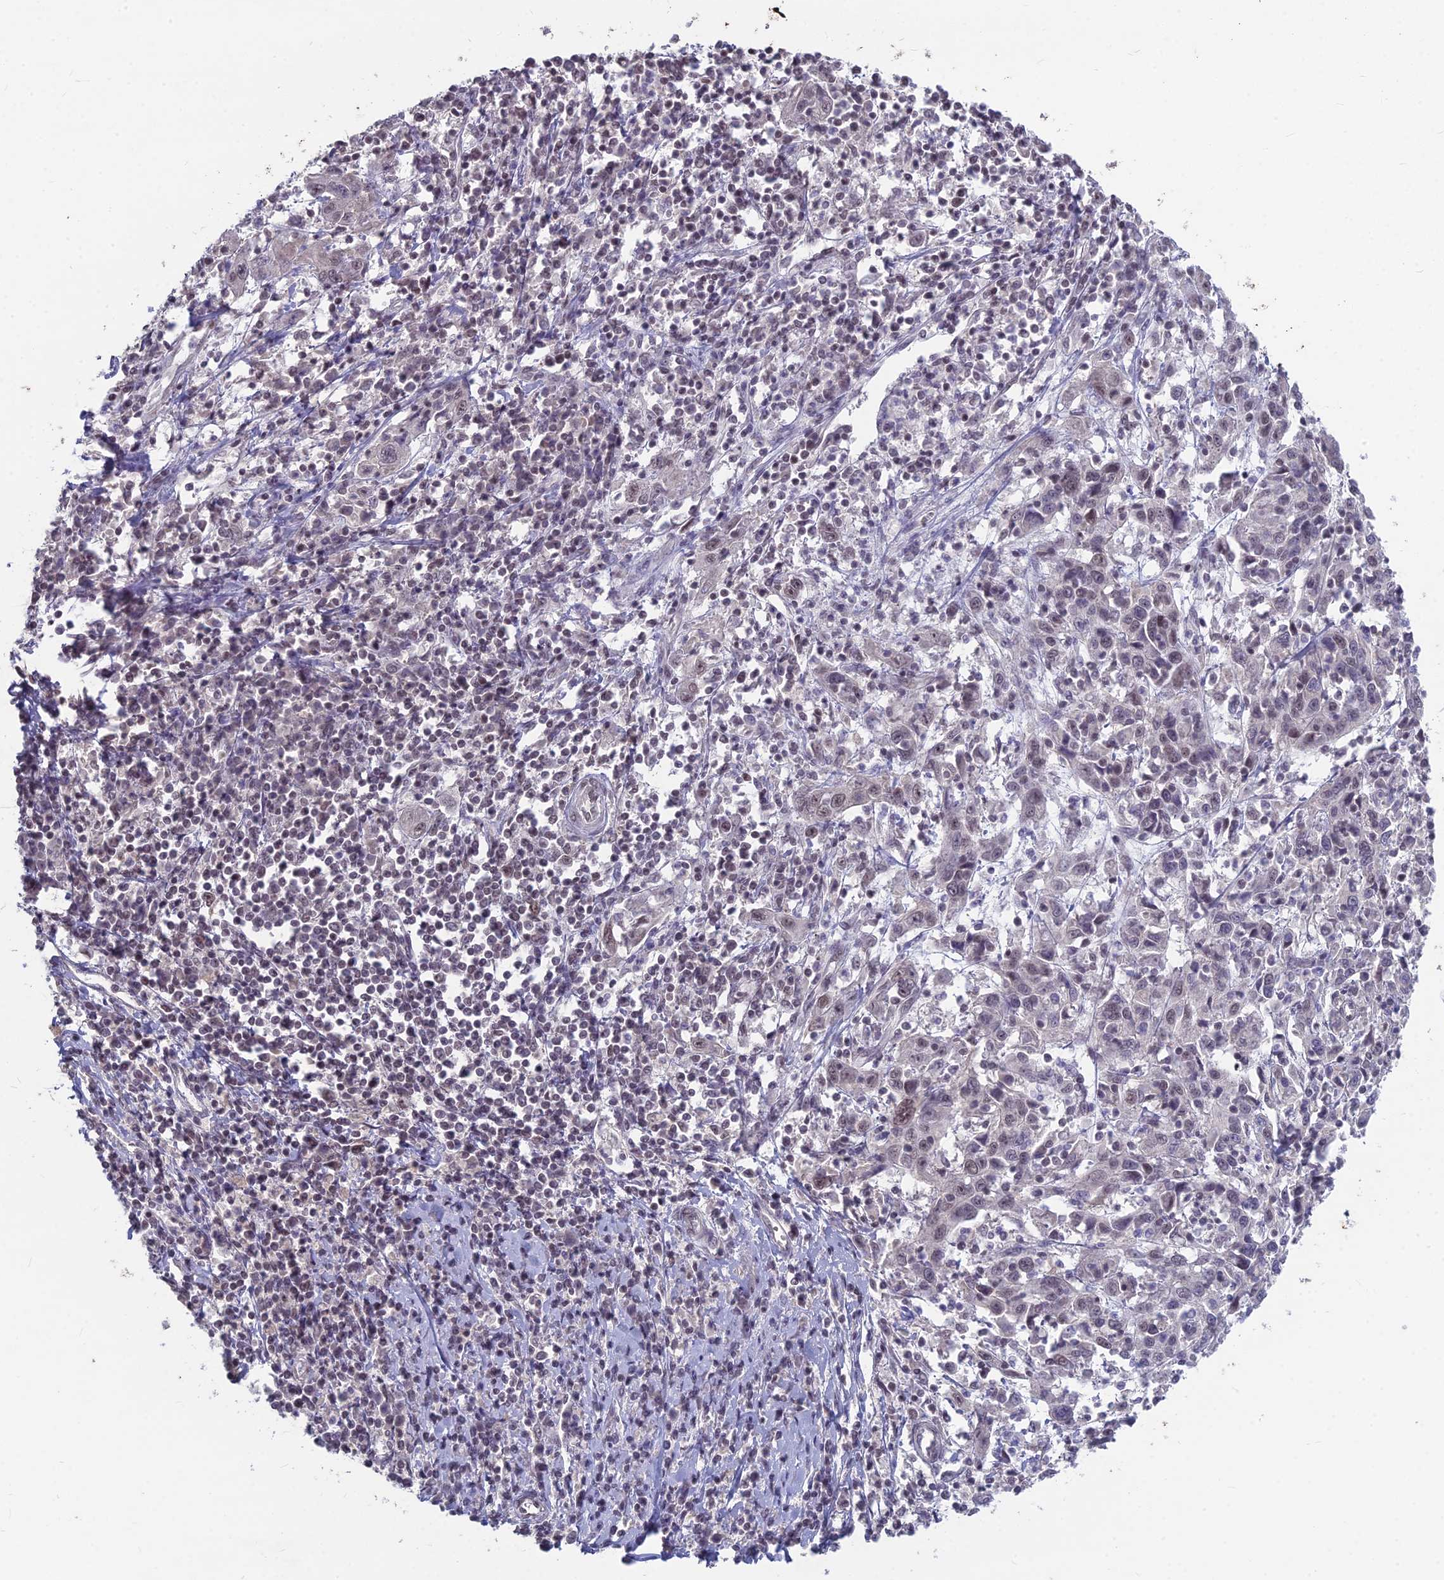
{"staining": {"intensity": "weak", "quantity": "<25%", "location": "nuclear"}, "tissue": "cervical cancer", "cell_type": "Tumor cells", "image_type": "cancer", "snomed": [{"axis": "morphology", "description": "Squamous cell carcinoma, NOS"}, {"axis": "topography", "description": "Cervix"}], "caption": "A histopathology image of human cervical cancer is negative for staining in tumor cells.", "gene": "KAT7", "patient": {"sex": "female", "age": 46}}